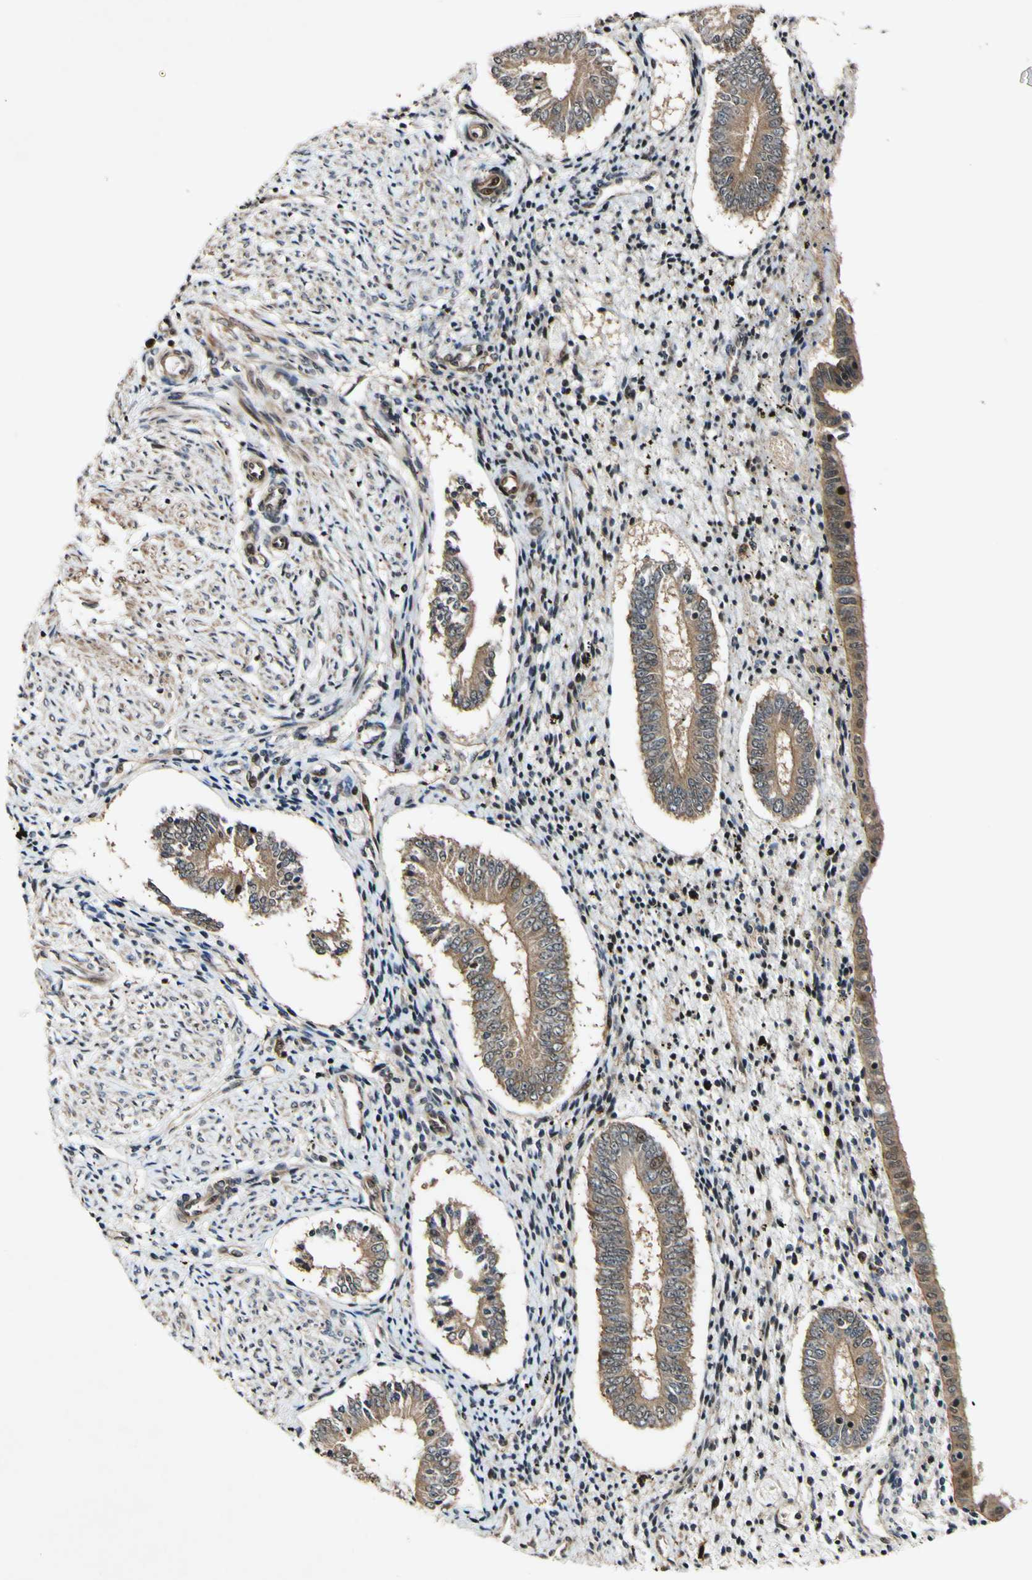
{"staining": {"intensity": "weak", "quantity": ">75%", "location": "cytoplasmic/membranous"}, "tissue": "endometrium", "cell_type": "Cells in endometrial stroma", "image_type": "normal", "snomed": [{"axis": "morphology", "description": "Normal tissue, NOS"}, {"axis": "topography", "description": "Endometrium"}], "caption": "This is a histology image of immunohistochemistry staining of unremarkable endometrium, which shows weak staining in the cytoplasmic/membranous of cells in endometrial stroma.", "gene": "CSNK1E", "patient": {"sex": "female", "age": 42}}